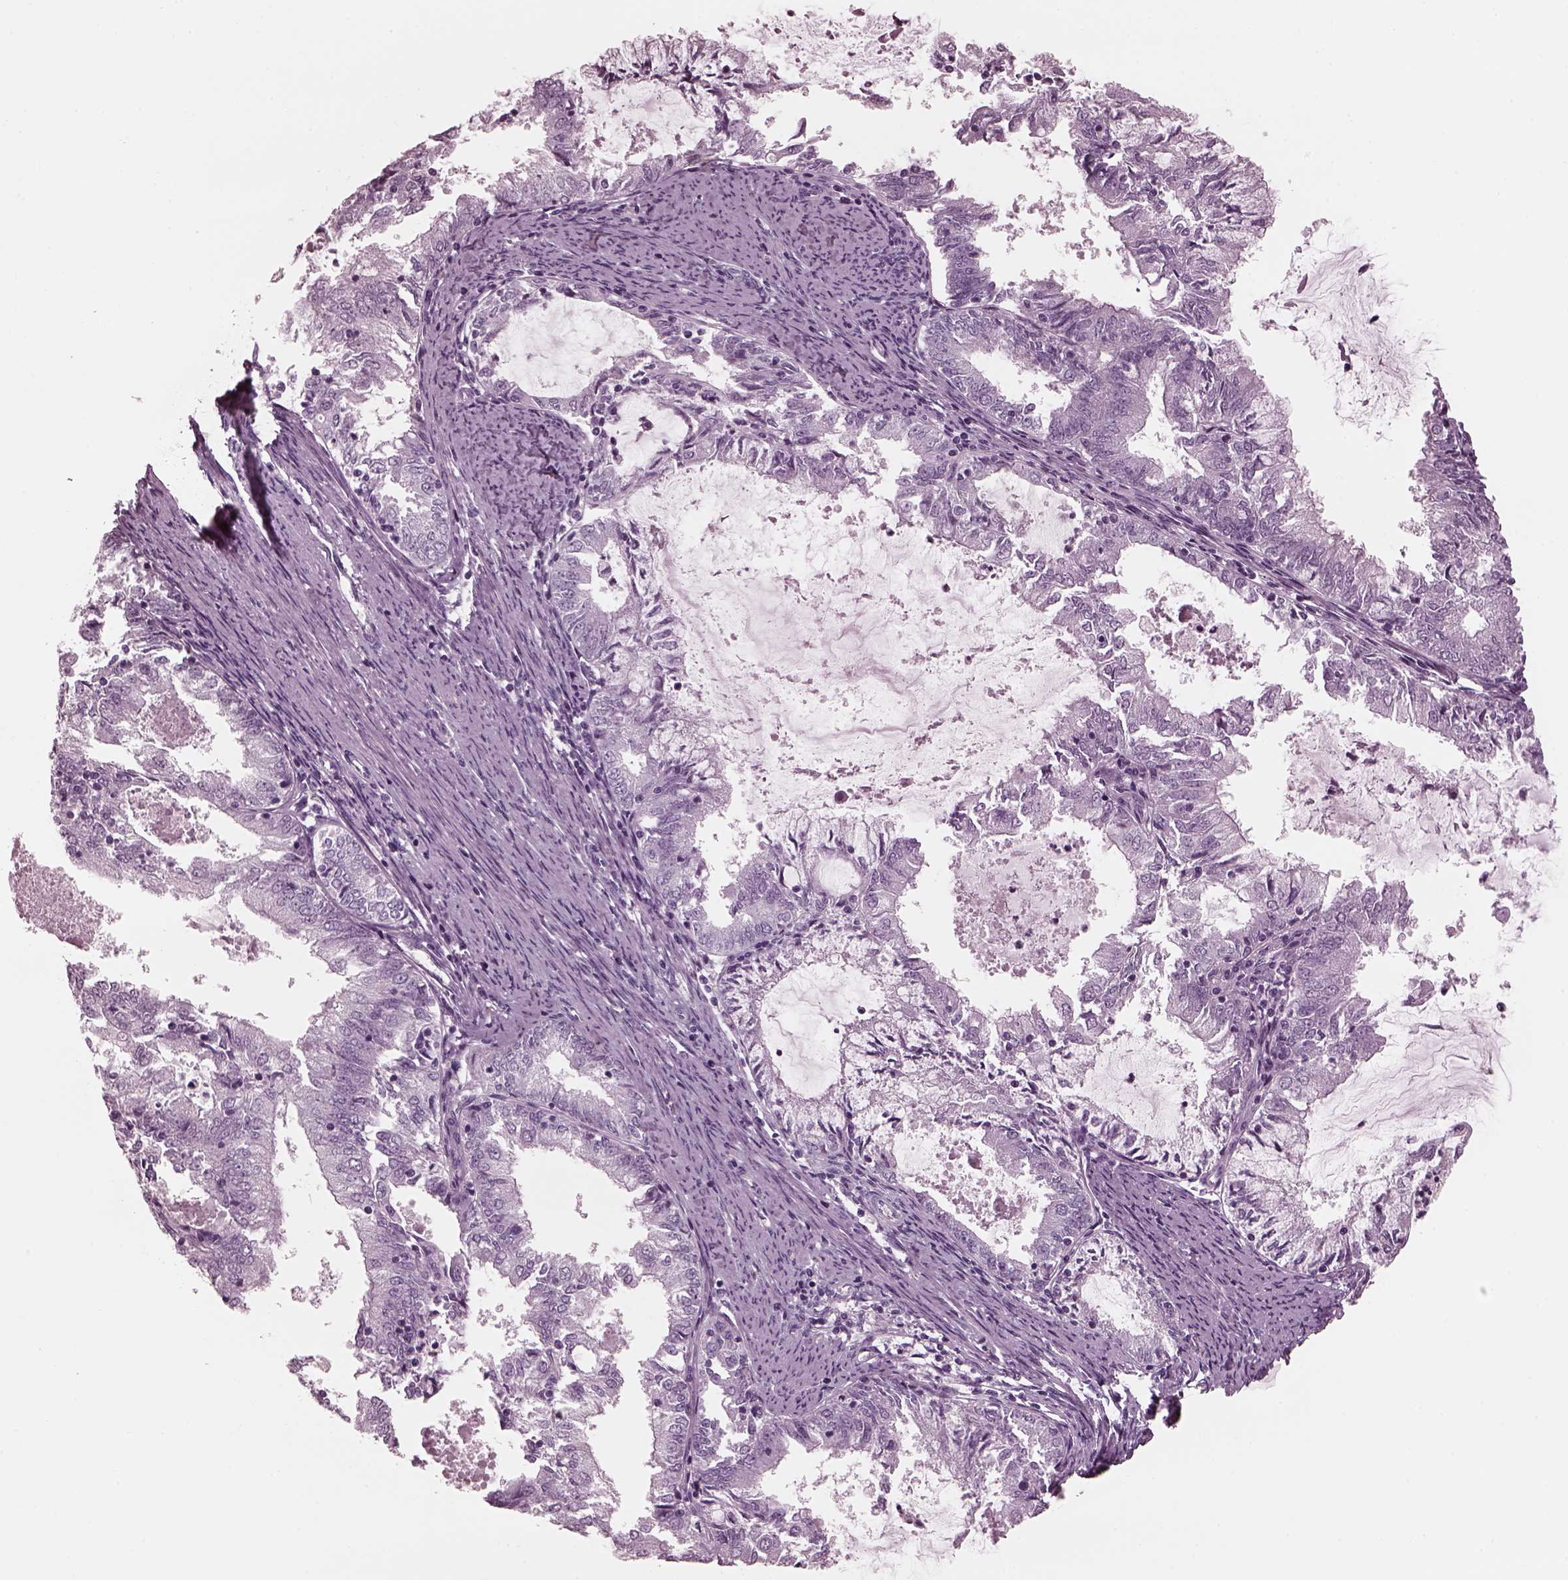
{"staining": {"intensity": "negative", "quantity": "none", "location": "none"}, "tissue": "endometrial cancer", "cell_type": "Tumor cells", "image_type": "cancer", "snomed": [{"axis": "morphology", "description": "Adenocarcinoma, NOS"}, {"axis": "topography", "description": "Endometrium"}], "caption": "DAB (3,3'-diaminobenzidine) immunohistochemical staining of endometrial cancer (adenocarcinoma) displays no significant expression in tumor cells.", "gene": "CGA", "patient": {"sex": "female", "age": 57}}